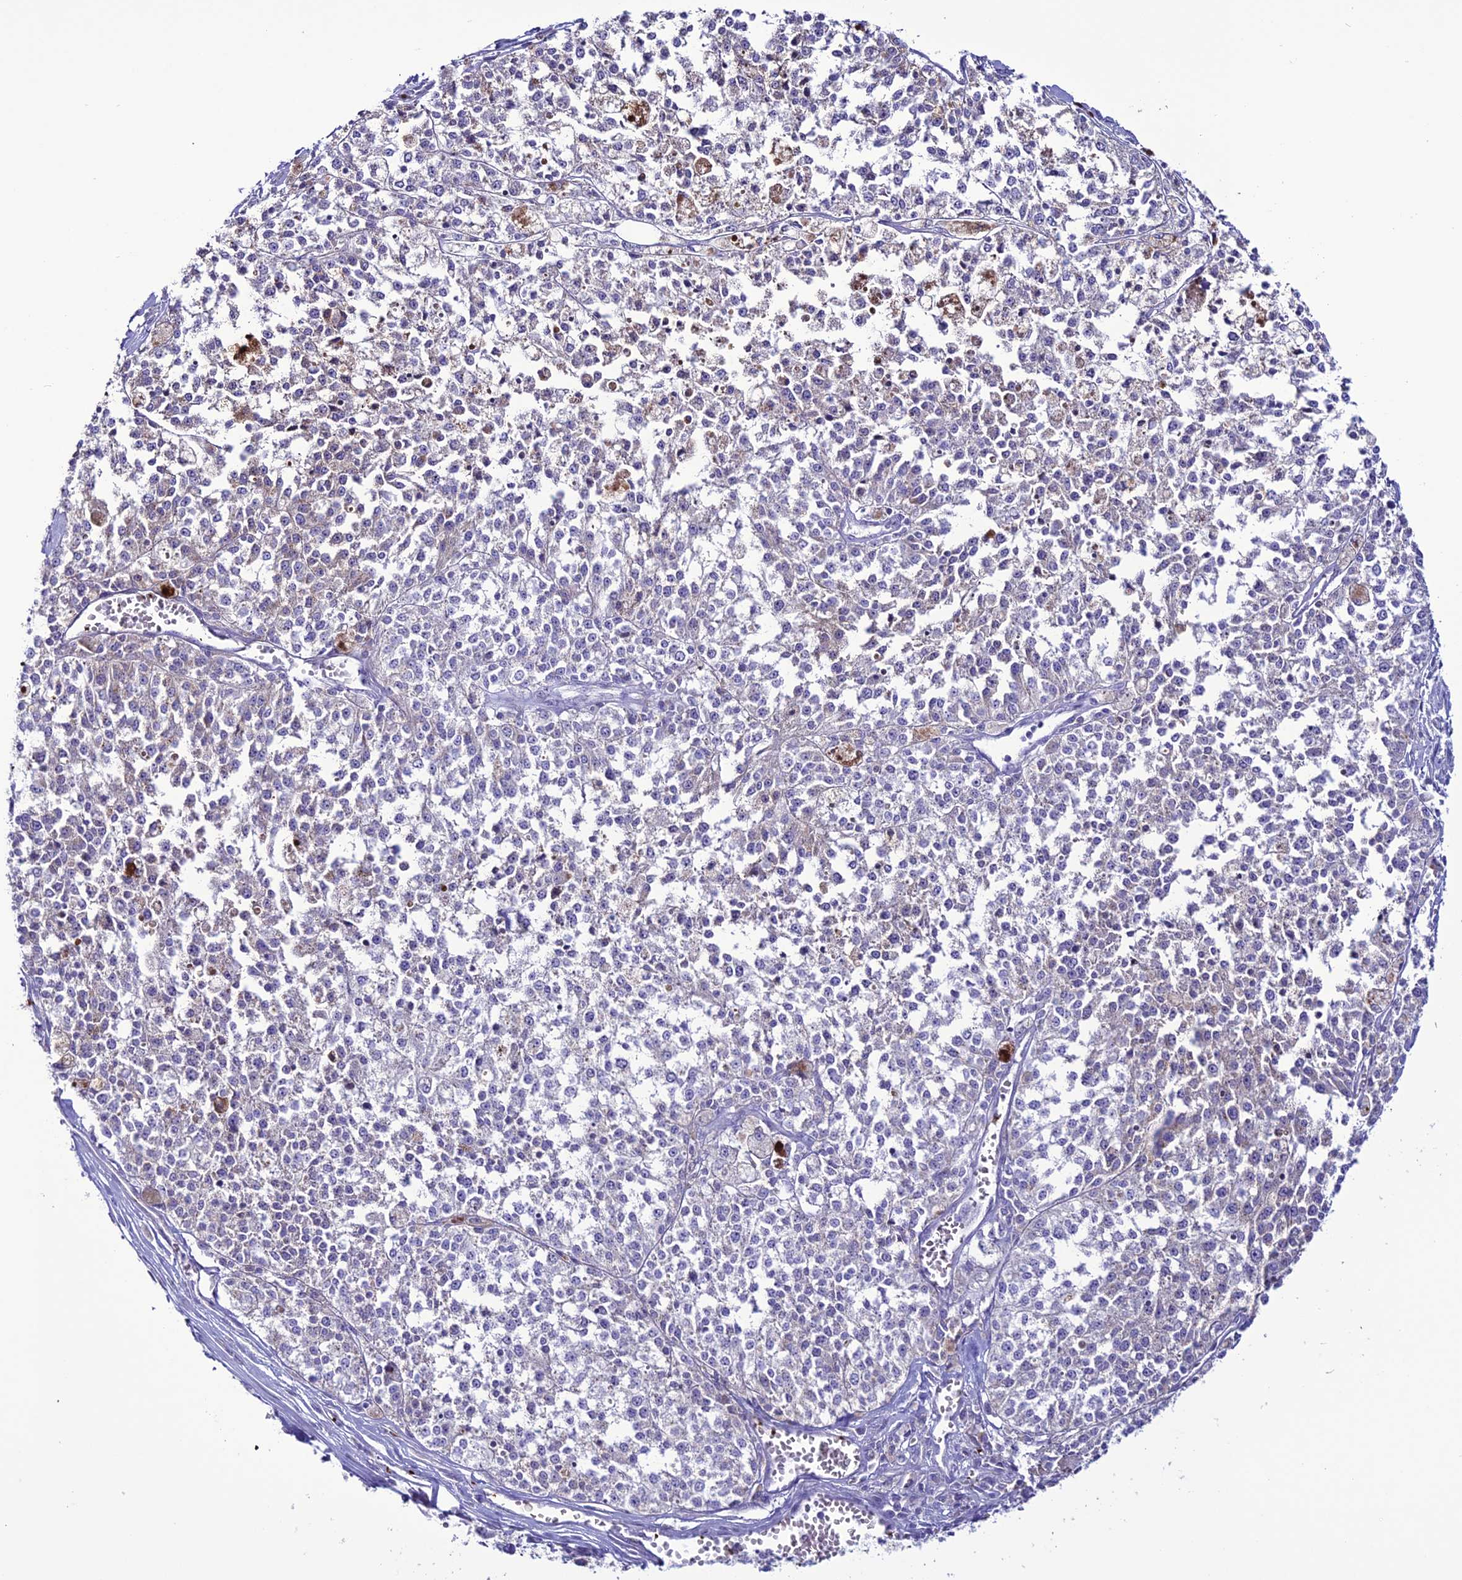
{"staining": {"intensity": "negative", "quantity": "none", "location": "none"}, "tissue": "melanoma", "cell_type": "Tumor cells", "image_type": "cancer", "snomed": [{"axis": "morphology", "description": "Malignant melanoma, NOS"}, {"axis": "topography", "description": "Skin"}], "caption": "The micrograph exhibits no staining of tumor cells in melanoma. The staining was performed using DAB (3,3'-diaminobenzidine) to visualize the protein expression in brown, while the nuclei were stained in blue with hematoxylin (Magnification: 20x).", "gene": "C21orf140", "patient": {"sex": "female", "age": 64}}